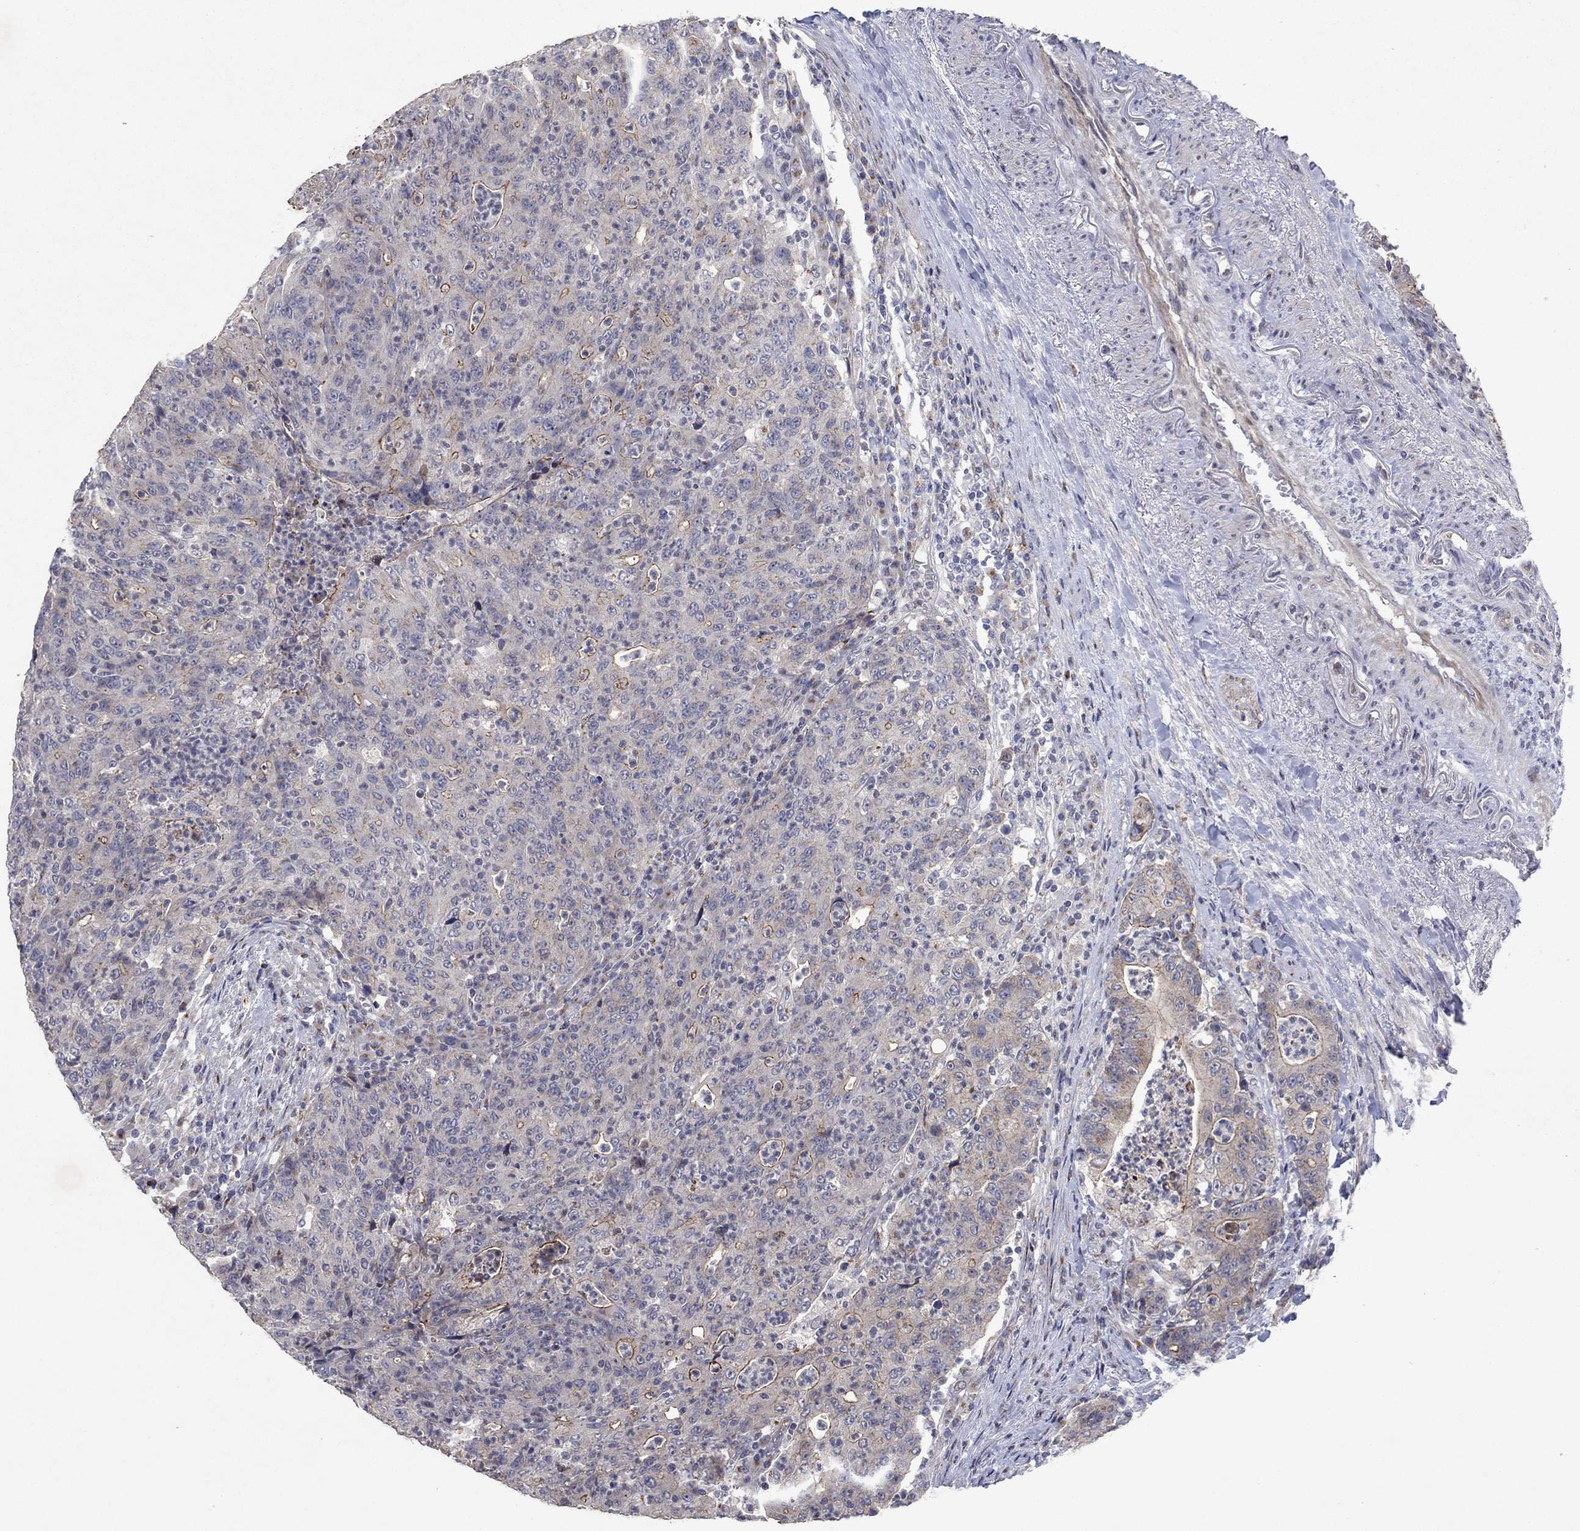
{"staining": {"intensity": "strong", "quantity": "<25%", "location": "cytoplasmic/membranous"}, "tissue": "colorectal cancer", "cell_type": "Tumor cells", "image_type": "cancer", "snomed": [{"axis": "morphology", "description": "Adenocarcinoma, NOS"}, {"axis": "topography", "description": "Colon"}], "caption": "Adenocarcinoma (colorectal) tissue reveals strong cytoplasmic/membranous positivity in about <25% of tumor cells, visualized by immunohistochemistry.", "gene": "FRG1", "patient": {"sex": "male", "age": 70}}